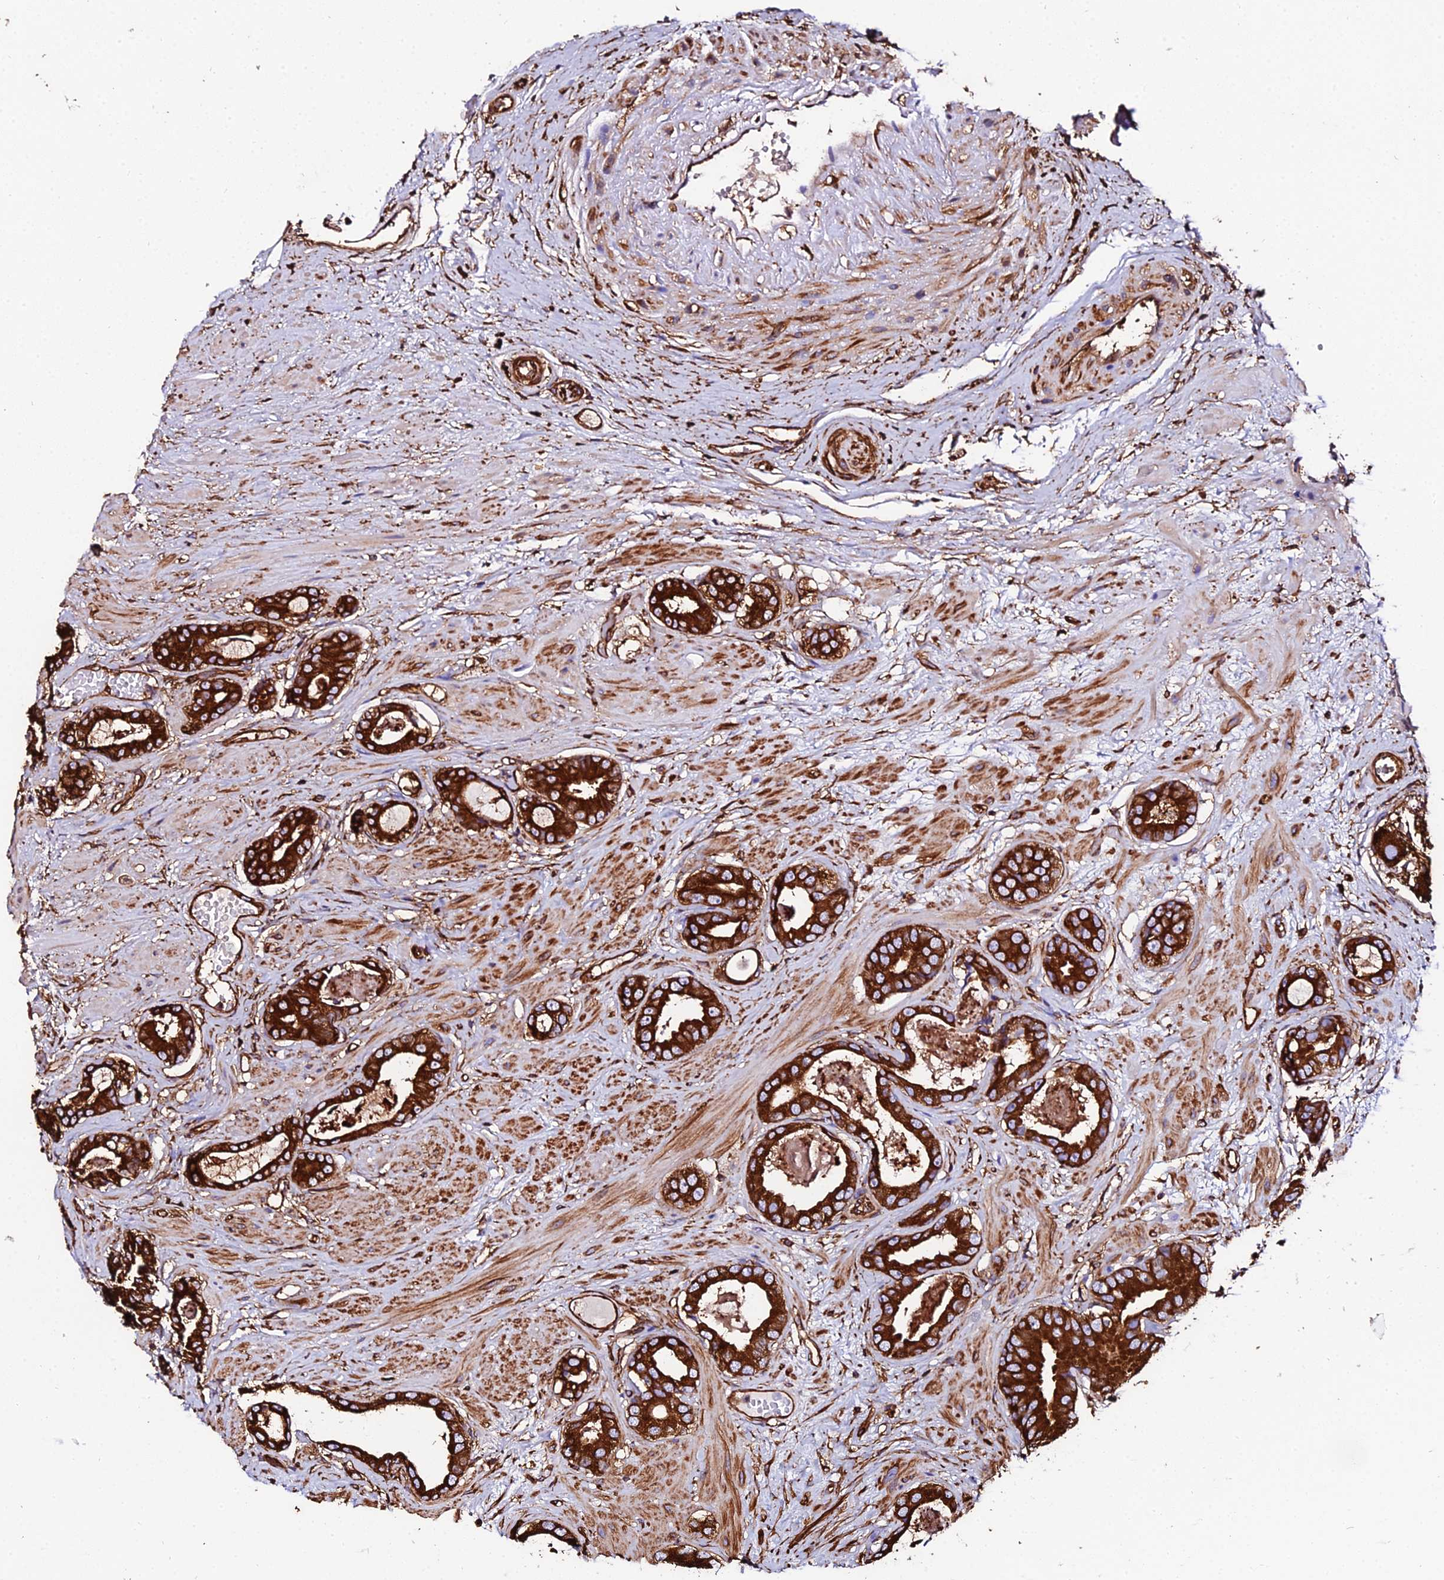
{"staining": {"intensity": "strong", "quantity": ">75%", "location": "cytoplasmic/membranous"}, "tissue": "prostate cancer", "cell_type": "Tumor cells", "image_type": "cancer", "snomed": [{"axis": "morphology", "description": "Adenocarcinoma, Low grade"}, {"axis": "topography", "description": "Prostate"}], "caption": "Human prostate cancer (low-grade adenocarcinoma) stained with a protein marker exhibits strong staining in tumor cells.", "gene": "TUBA3D", "patient": {"sex": "male", "age": 64}}